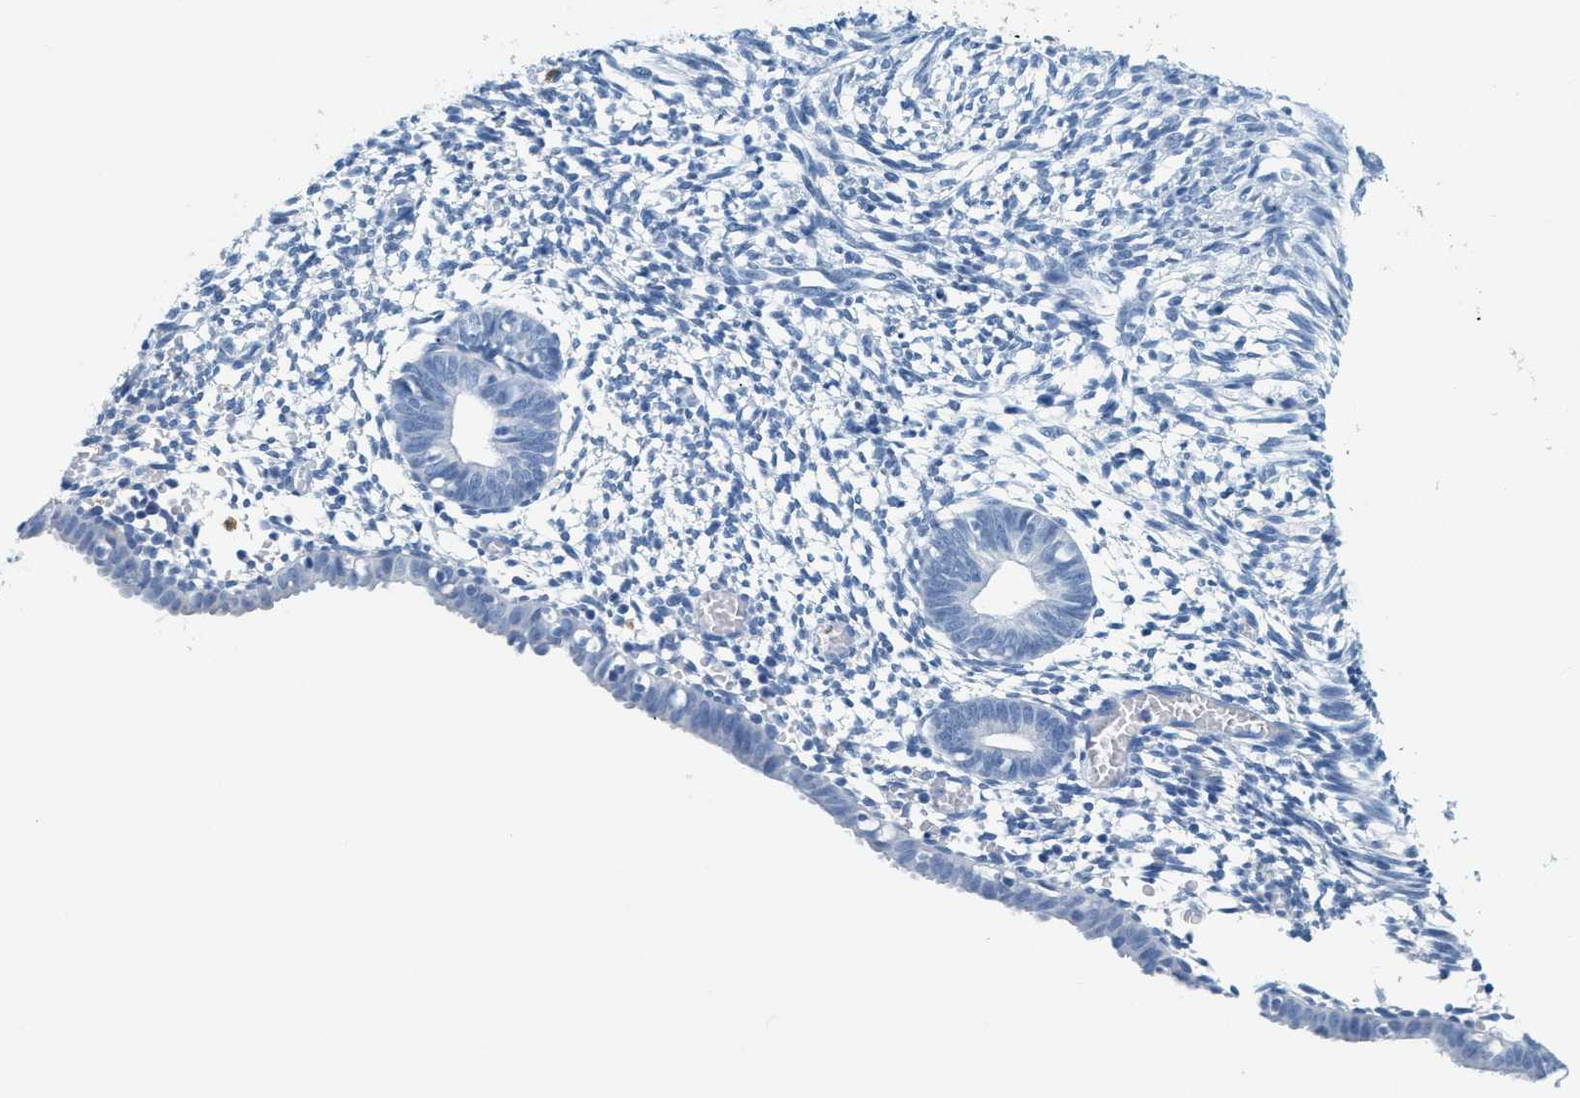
{"staining": {"intensity": "negative", "quantity": "none", "location": "none"}, "tissue": "endometrium", "cell_type": "Cells in endometrial stroma", "image_type": "normal", "snomed": [{"axis": "morphology", "description": "Normal tissue, NOS"}, {"axis": "morphology", "description": "Atrophy, NOS"}, {"axis": "topography", "description": "Uterus"}, {"axis": "topography", "description": "Endometrium"}], "caption": "Cells in endometrial stroma show no significant protein staining in normal endometrium. Brightfield microscopy of immunohistochemistry (IHC) stained with DAB (brown) and hematoxylin (blue), captured at high magnification.", "gene": "LCN2", "patient": {"sex": "female", "age": 68}}